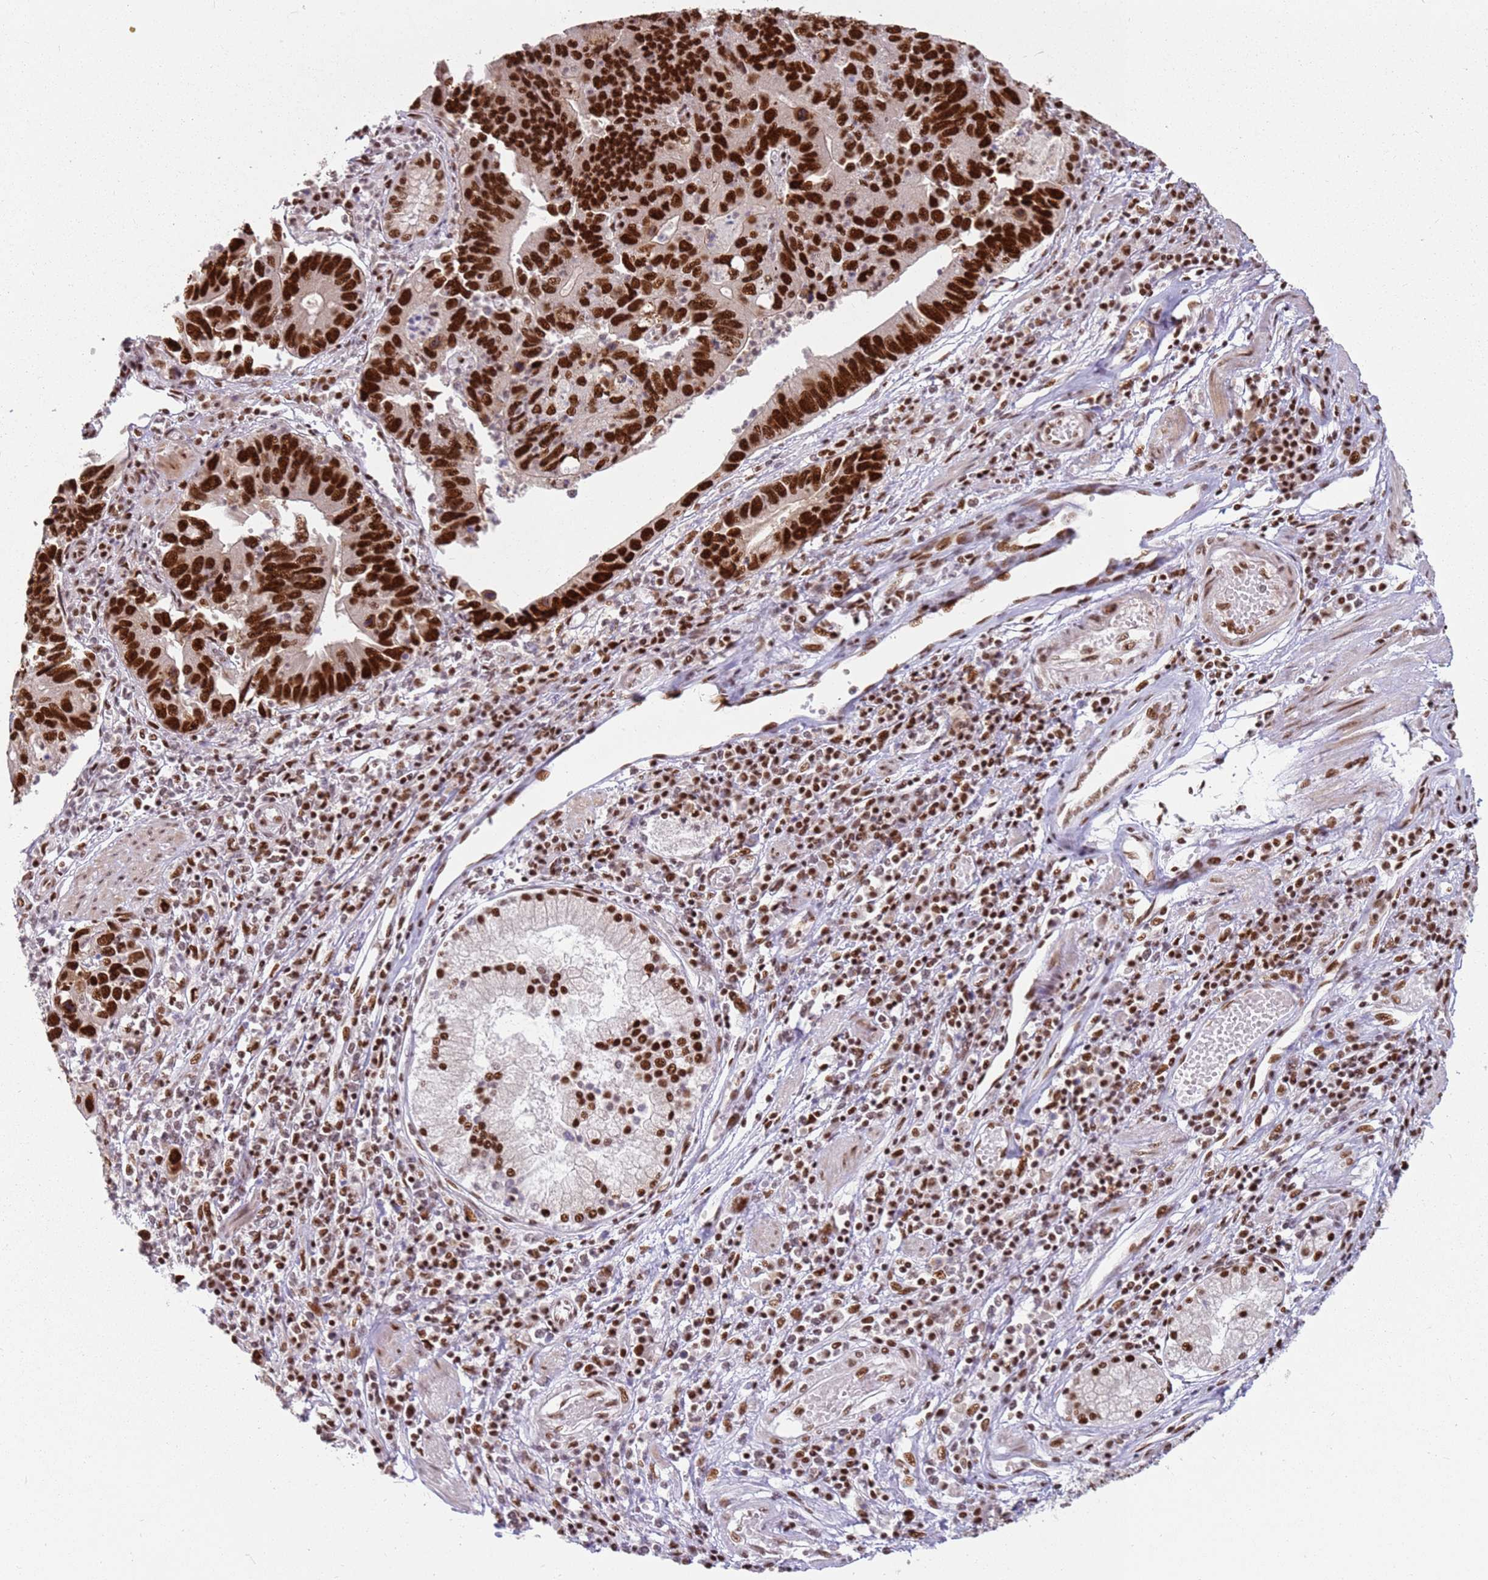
{"staining": {"intensity": "strong", "quantity": ">75%", "location": "nuclear"}, "tissue": "stomach cancer", "cell_type": "Tumor cells", "image_type": "cancer", "snomed": [{"axis": "morphology", "description": "Adenocarcinoma, NOS"}, {"axis": "topography", "description": "Stomach"}], "caption": "The image exhibits a brown stain indicating the presence of a protein in the nuclear of tumor cells in stomach adenocarcinoma.", "gene": "TENT4A", "patient": {"sex": "male", "age": 59}}